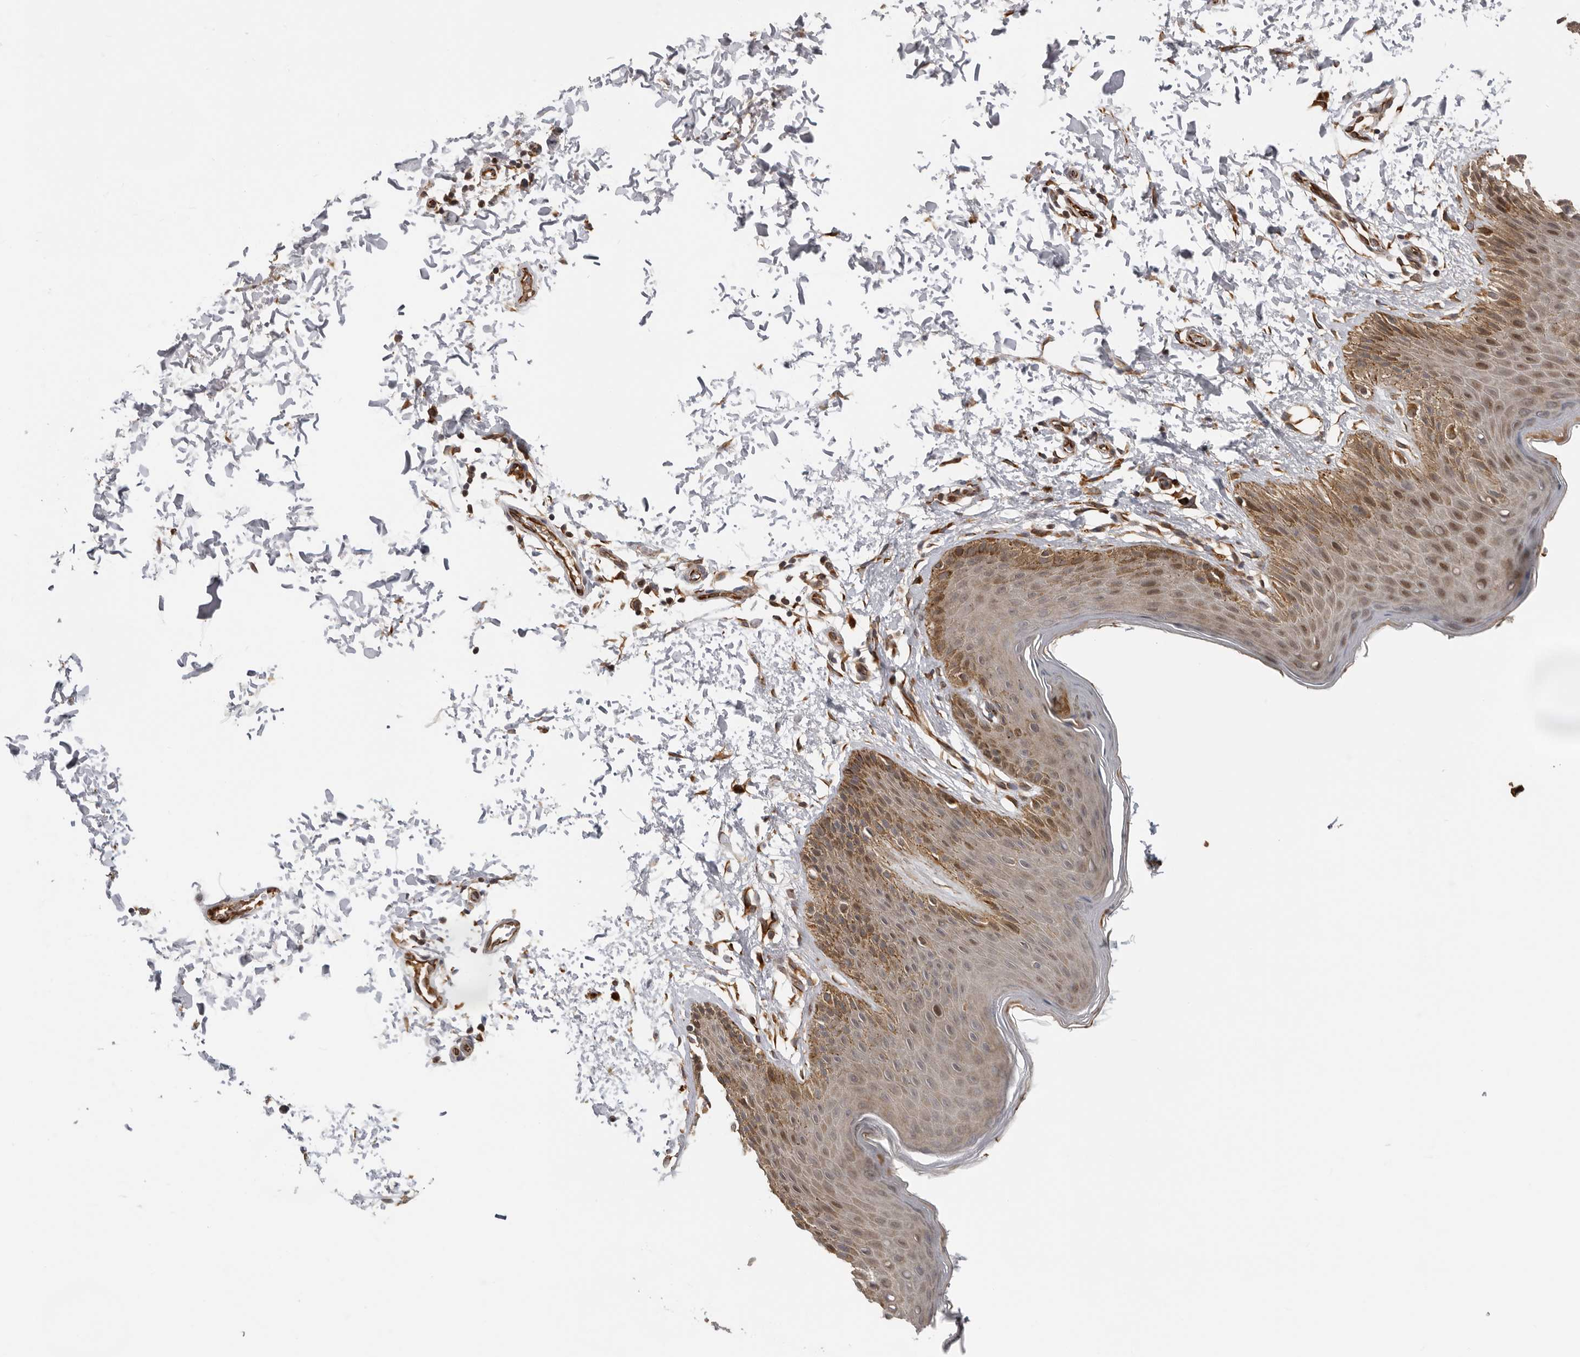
{"staining": {"intensity": "moderate", "quantity": "25%-75%", "location": "cytoplasmic/membranous,nuclear"}, "tissue": "skin", "cell_type": "Epidermal cells", "image_type": "normal", "snomed": [{"axis": "morphology", "description": "Normal tissue, NOS"}, {"axis": "topography", "description": "Anal"}, {"axis": "topography", "description": "Peripheral nerve tissue"}], "caption": "Brown immunohistochemical staining in benign human skin displays moderate cytoplasmic/membranous,nuclear expression in approximately 25%-75% of epidermal cells.", "gene": "RNF157", "patient": {"sex": "male", "age": 44}}